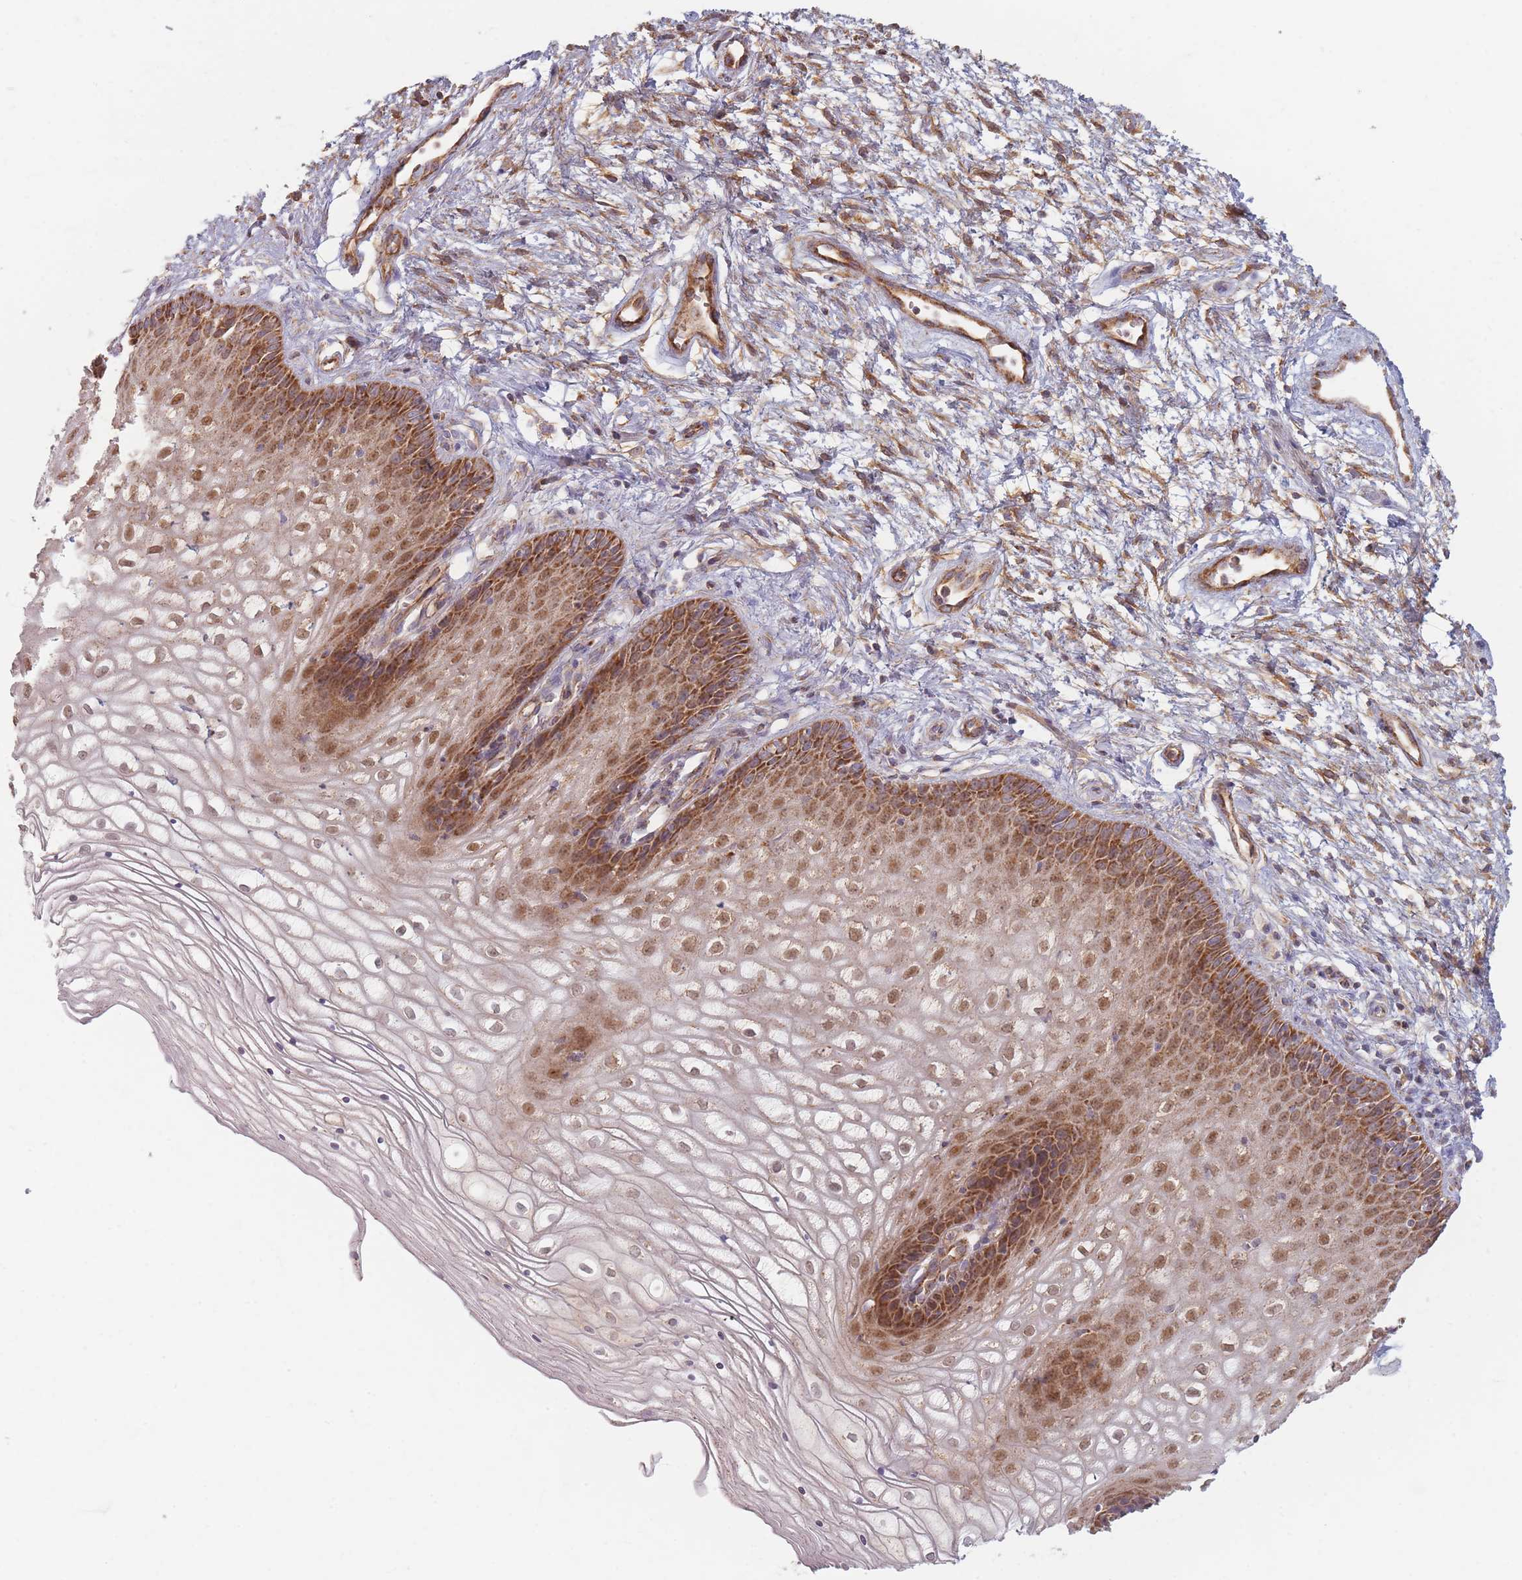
{"staining": {"intensity": "moderate", "quantity": "25%-75%", "location": "cytoplasmic/membranous,nuclear"}, "tissue": "vagina", "cell_type": "Squamous epithelial cells", "image_type": "normal", "snomed": [{"axis": "morphology", "description": "Normal tissue, NOS"}, {"axis": "topography", "description": "Vagina"}], "caption": "IHC photomicrograph of unremarkable vagina: vagina stained using IHC displays medium levels of moderate protein expression localized specifically in the cytoplasmic/membranous,nuclear of squamous epithelial cells, appearing as a cytoplasmic/membranous,nuclear brown color.", "gene": "ESRP2", "patient": {"sex": "female", "age": 34}}